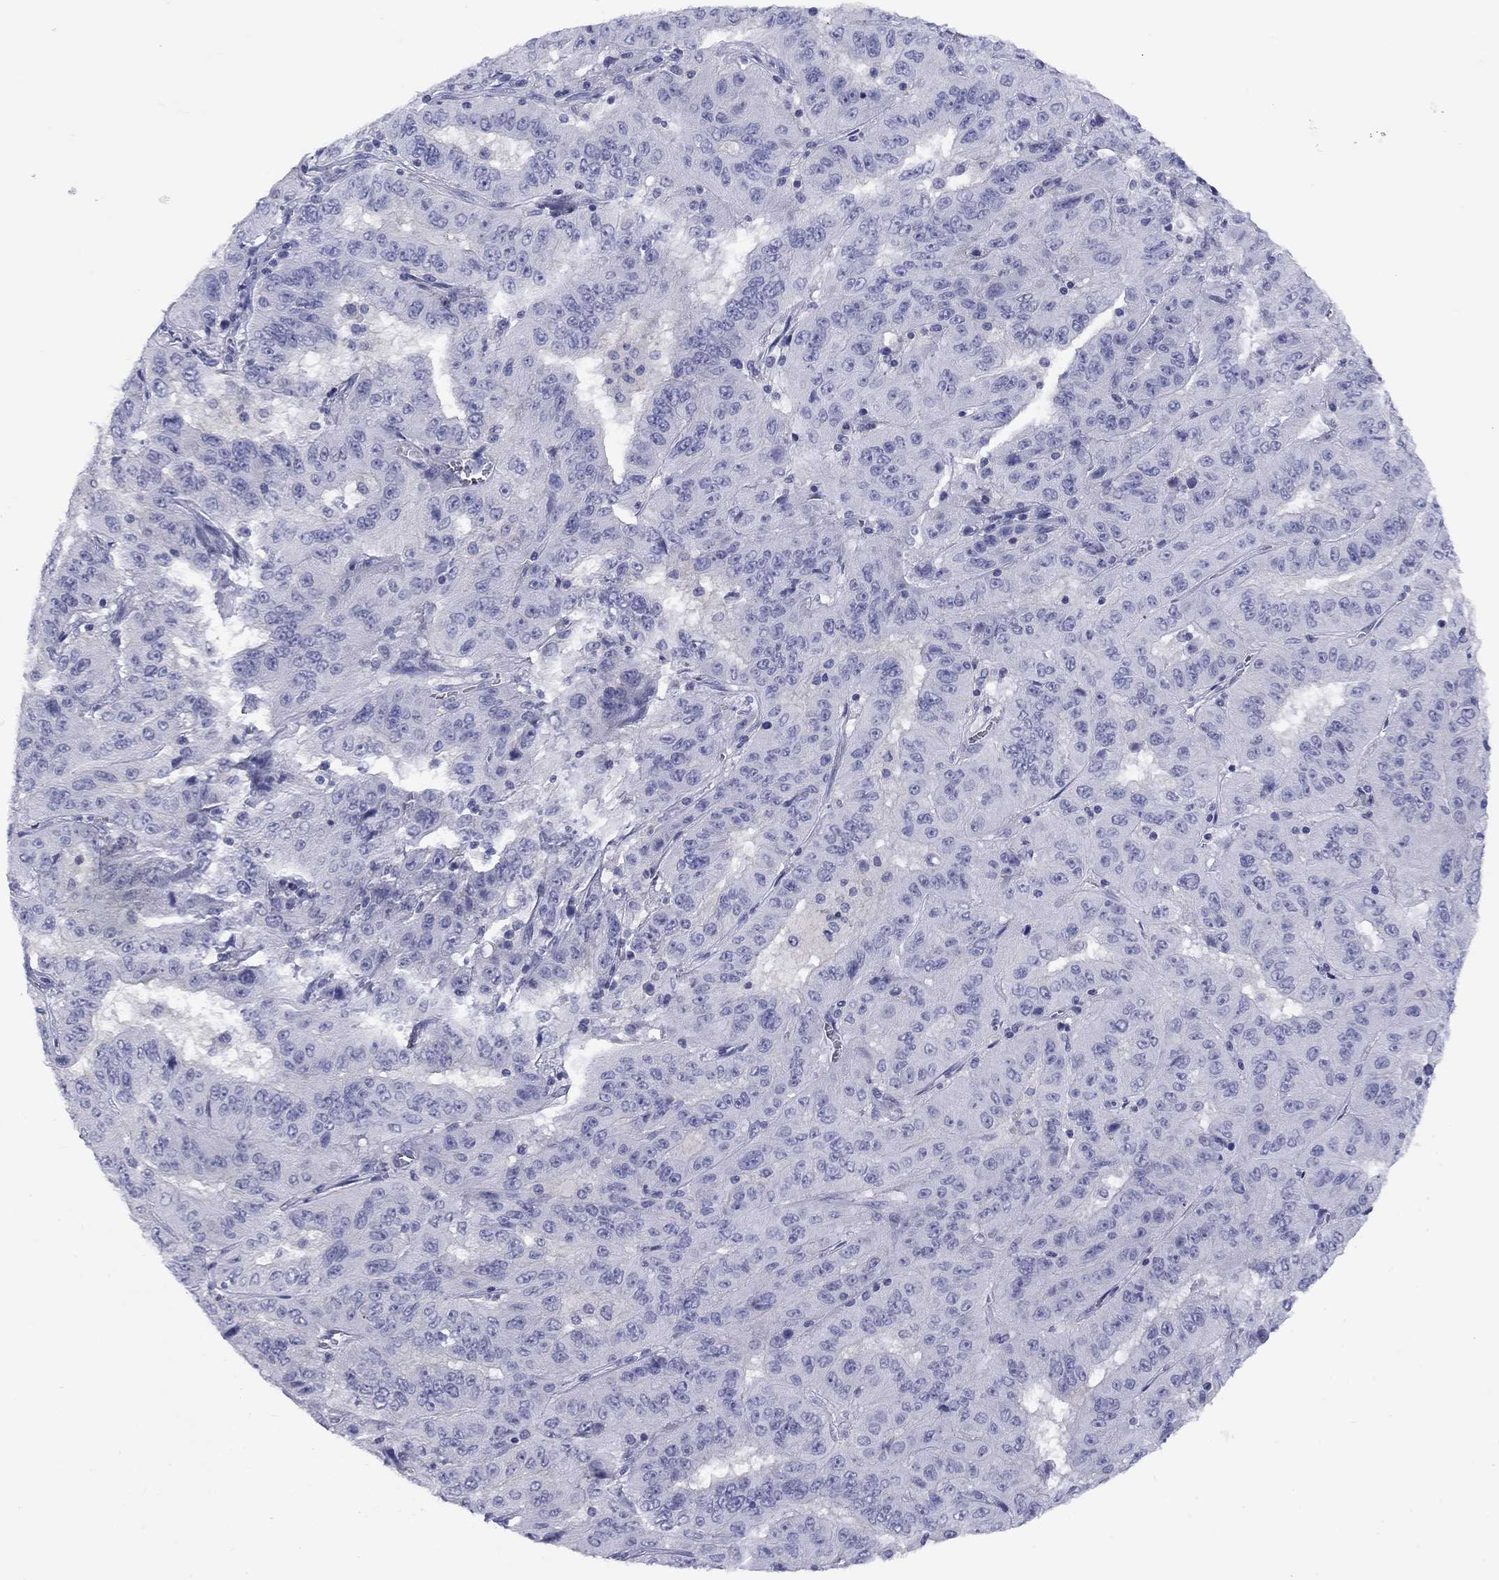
{"staining": {"intensity": "negative", "quantity": "none", "location": "none"}, "tissue": "pancreatic cancer", "cell_type": "Tumor cells", "image_type": "cancer", "snomed": [{"axis": "morphology", "description": "Adenocarcinoma, NOS"}, {"axis": "topography", "description": "Pancreas"}], "caption": "Protein analysis of pancreatic cancer reveals no significant expression in tumor cells. The staining was performed using DAB (3,3'-diaminobenzidine) to visualize the protein expression in brown, while the nuclei were stained in blue with hematoxylin (Magnification: 20x).", "gene": "CACNA1A", "patient": {"sex": "male", "age": 63}}